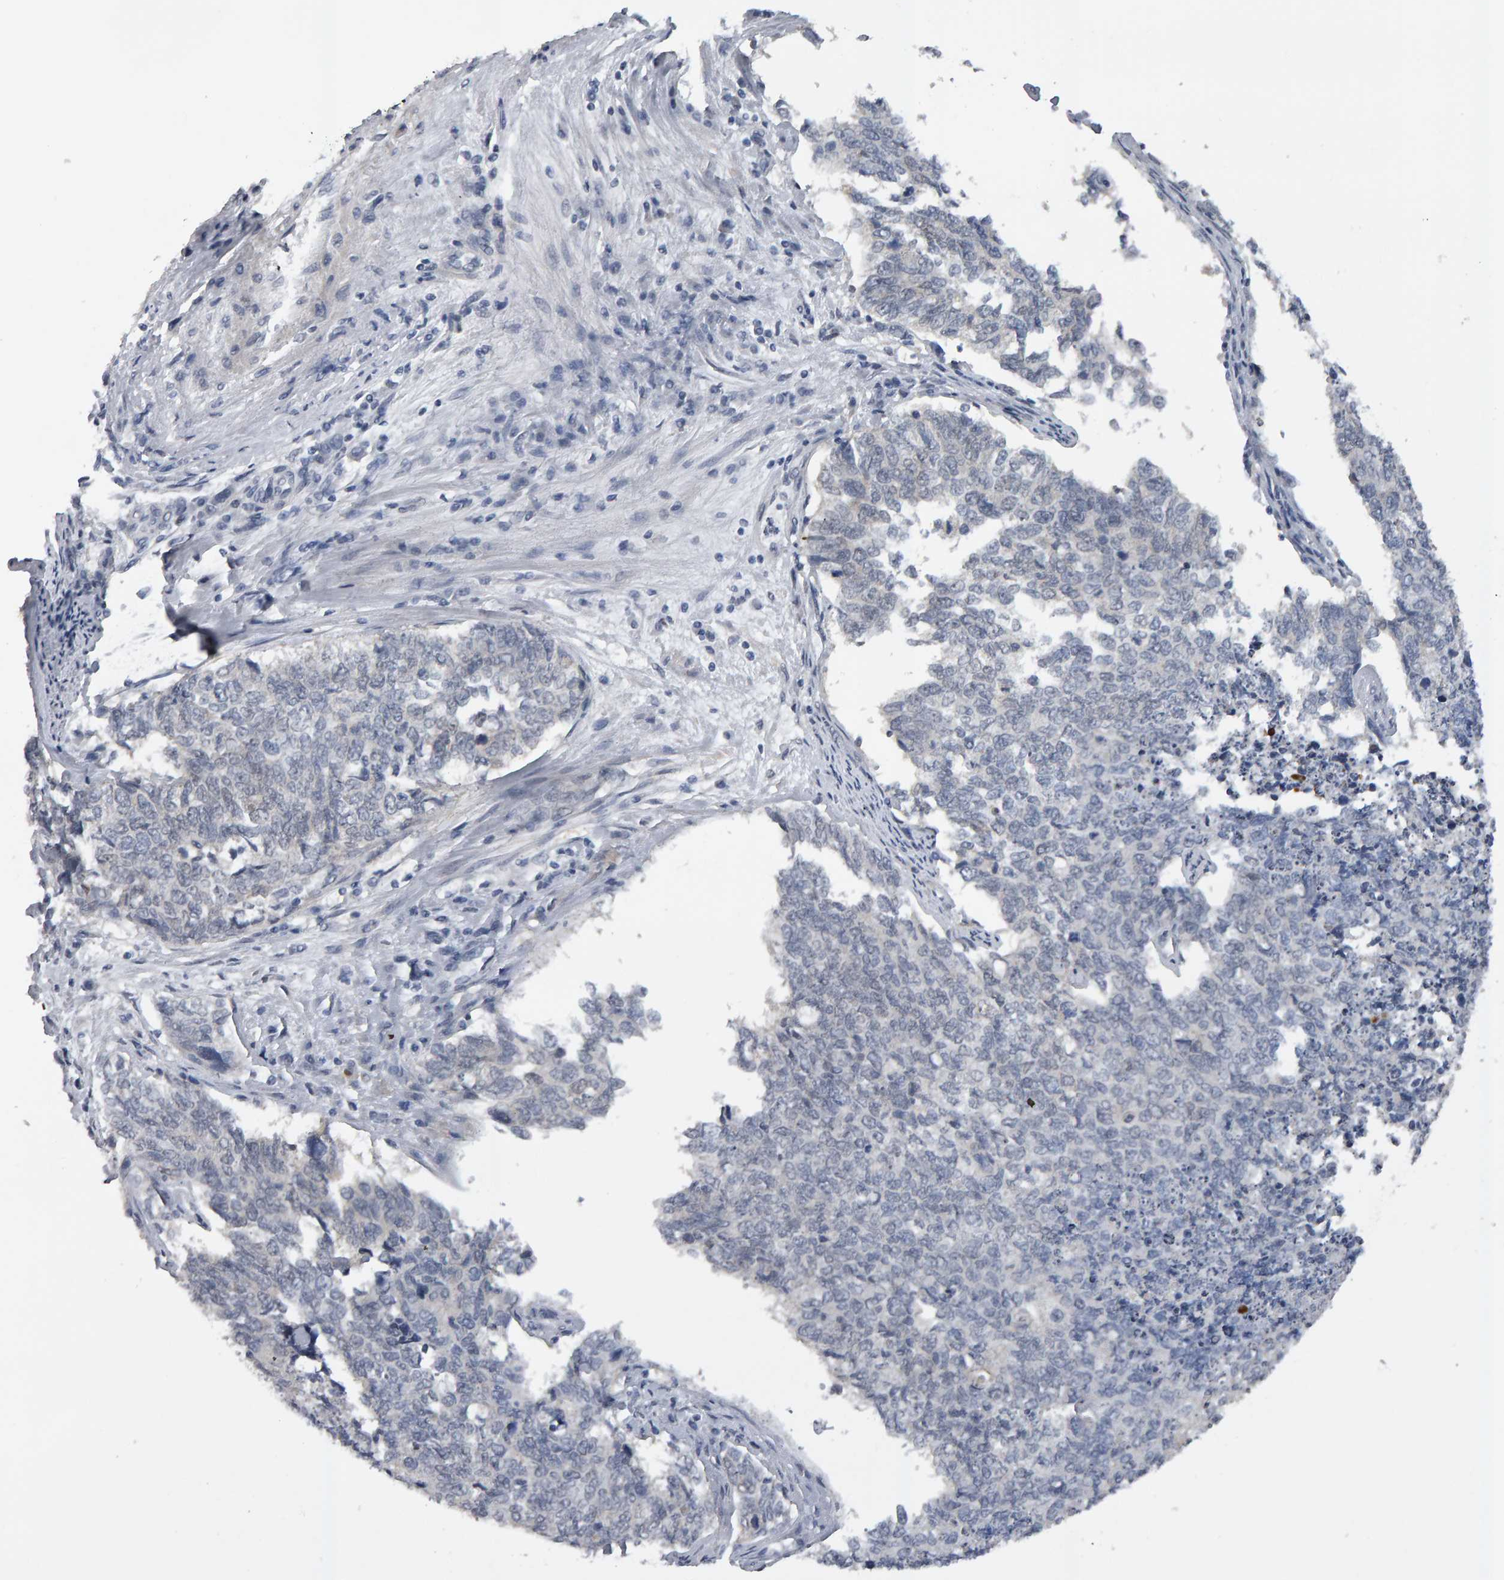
{"staining": {"intensity": "negative", "quantity": "none", "location": "none"}, "tissue": "cervical cancer", "cell_type": "Tumor cells", "image_type": "cancer", "snomed": [{"axis": "morphology", "description": "Squamous cell carcinoma, NOS"}, {"axis": "topography", "description": "Cervix"}], "caption": "Cervical cancer (squamous cell carcinoma) stained for a protein using immunohistochemistry (IHC) demonstrates no expression tumor cells.", "gene": "IPO8", "patient": {"sex": "female", "age": 63}}